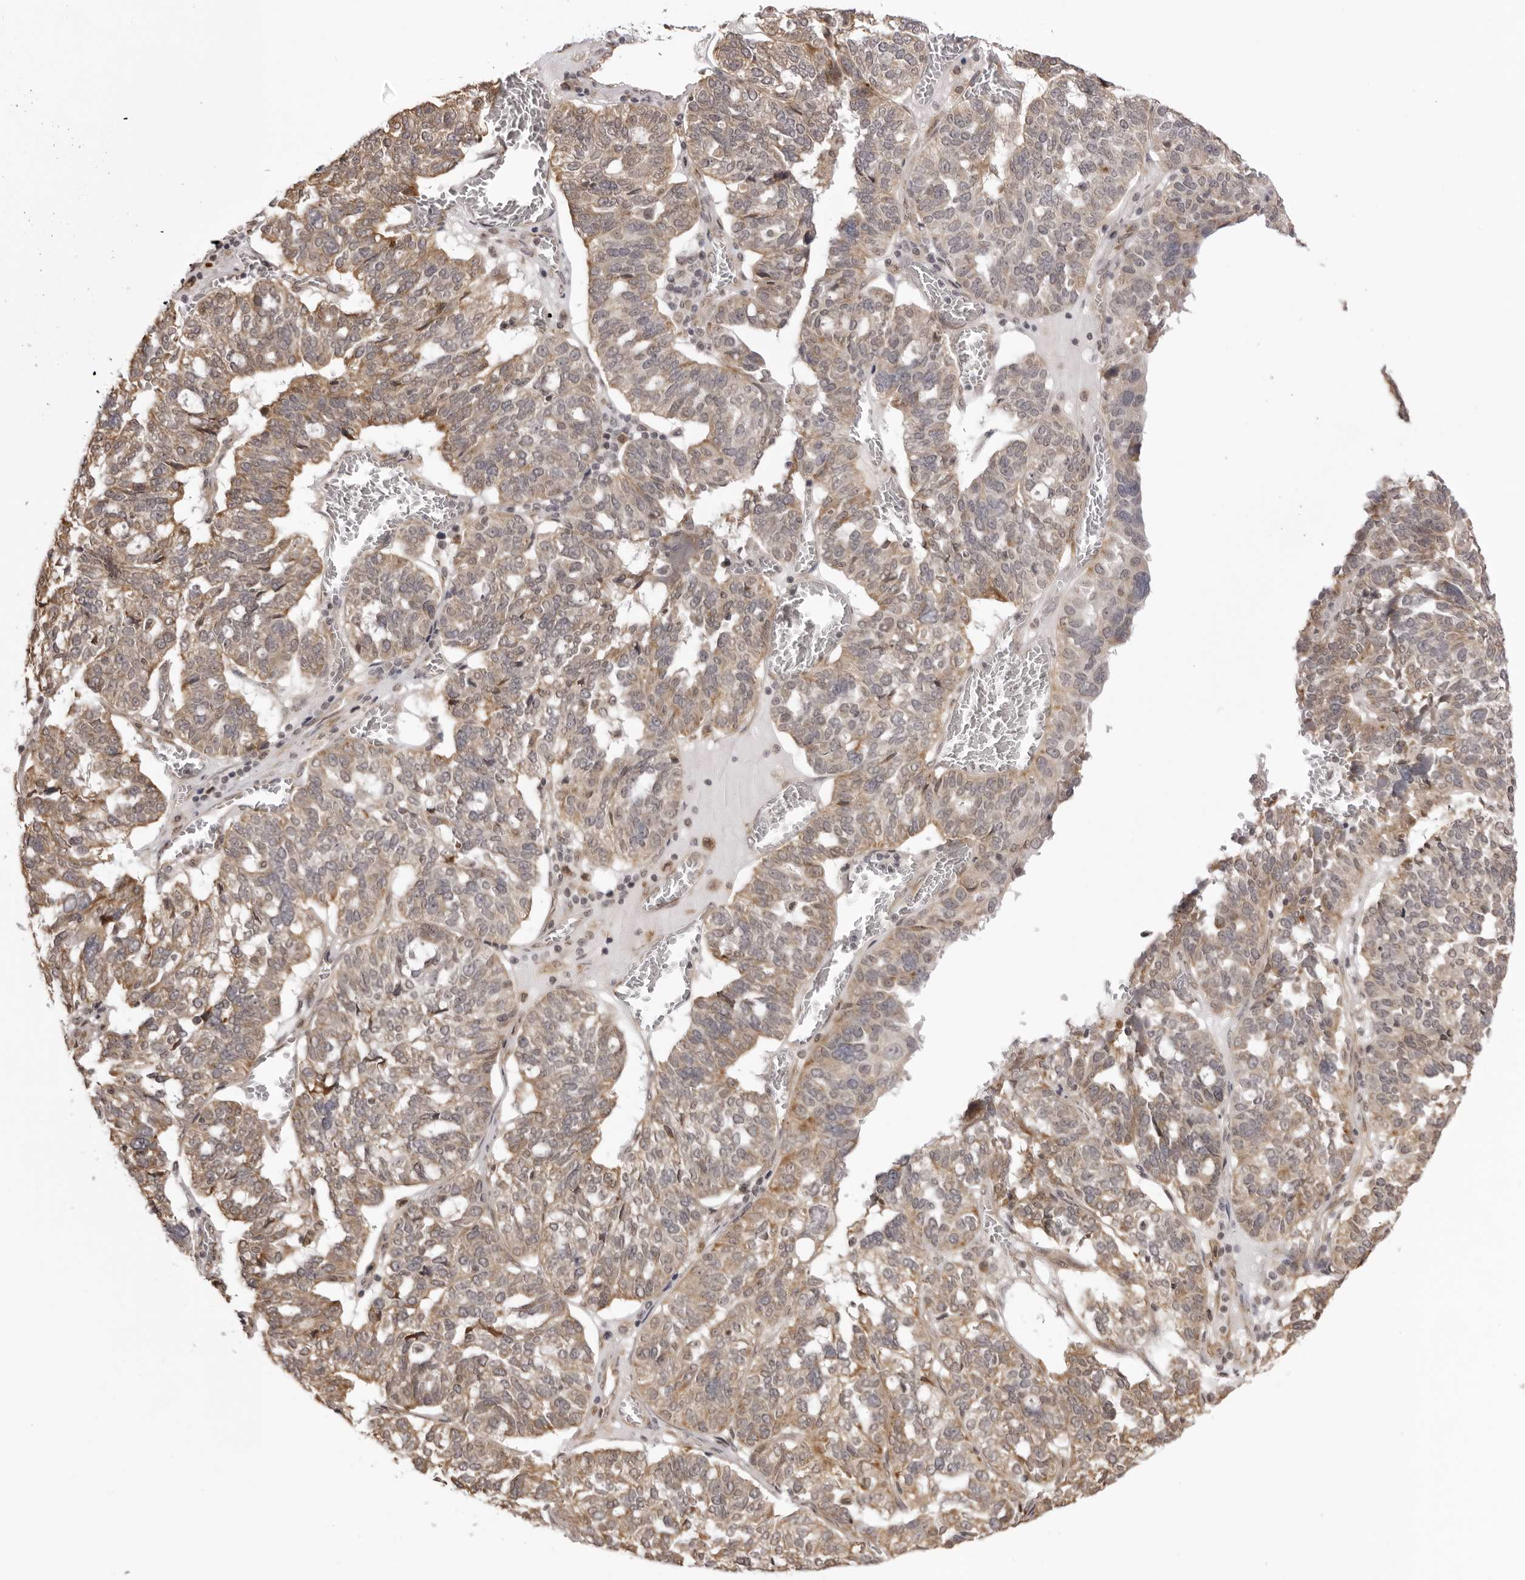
{"staining": {"intensity": "moderate", "quantity": ">75%", "location": "cytoplasmic/membranous"}, "tissue": "ovarian cancer", "cell_type": "Tumor cells", "image_type": "cancer", "snomed": [{"axis": "morphology", "description": "Cystadenocarcinoma, serous, NOS"}, {"axis": "topography", "description": "Ovary"}], "caption": "The photomicrograph shows staining of ovarian cancer (serous cystadenocarcinoma), revealing moderate cytoplasmic/membranous protein positivity (brown color) within tumor cells.", "gene": "ZC3H11A", "patient": {"sex": "female", "age": 59}}